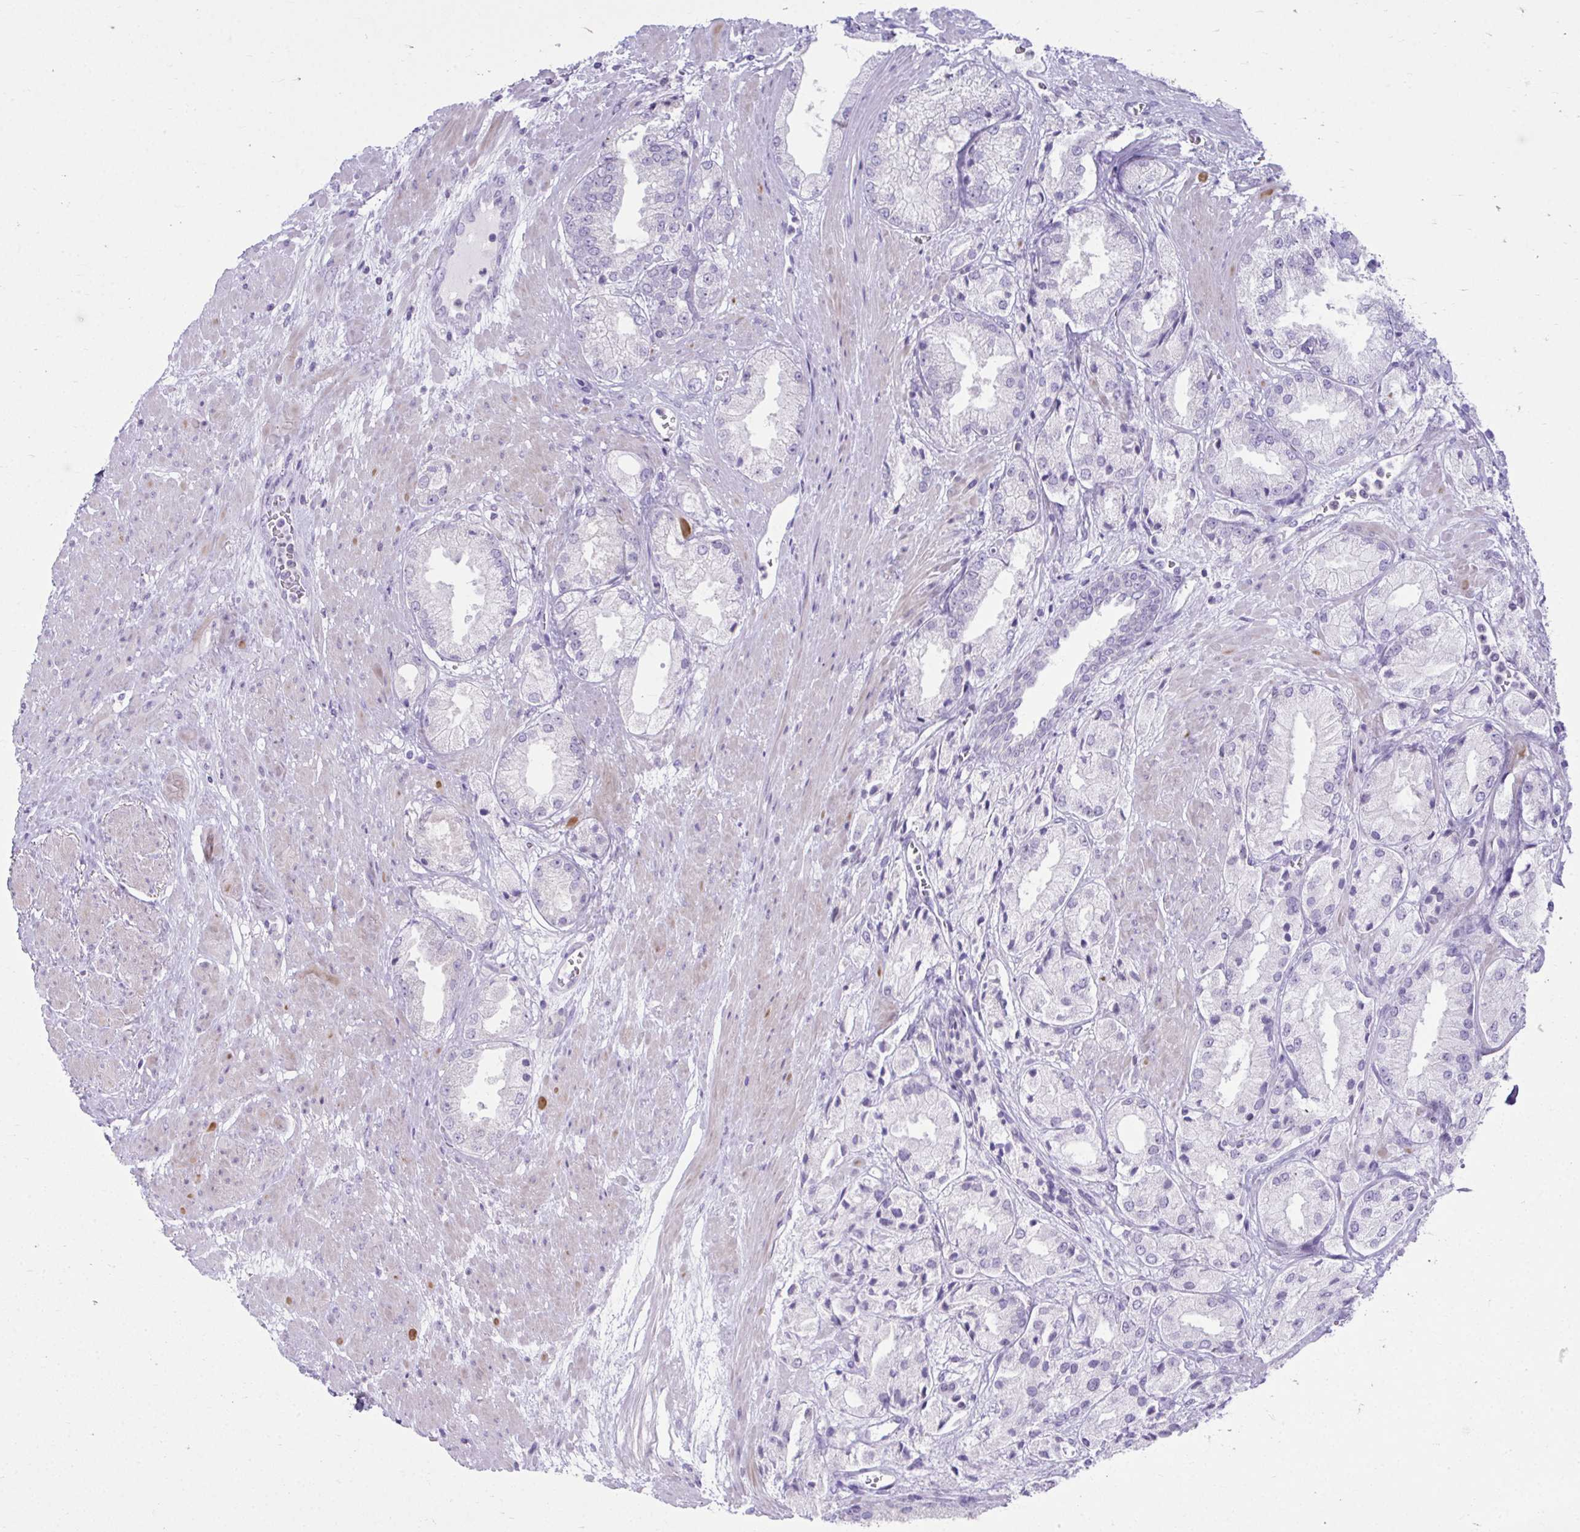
{"staining": {"intensity": "negative", "quantity": "none", "location": "none"}, "tissue": "prostate cancer", "cell_type": "Tumor cells", "image_type": "cancer", "snomed": [{"axis": "morphology", "description": "Adenocarcinoma, High grade"}, {"axis": "topography", "description": "Prostate"}], "caption": "A photomicrograph of human adenocarcinoma (high-grade) (prostate) is negative for staining in tumor cells.", "gene": "OR7A5", "patient": {"sex": "male", "age": 68}}